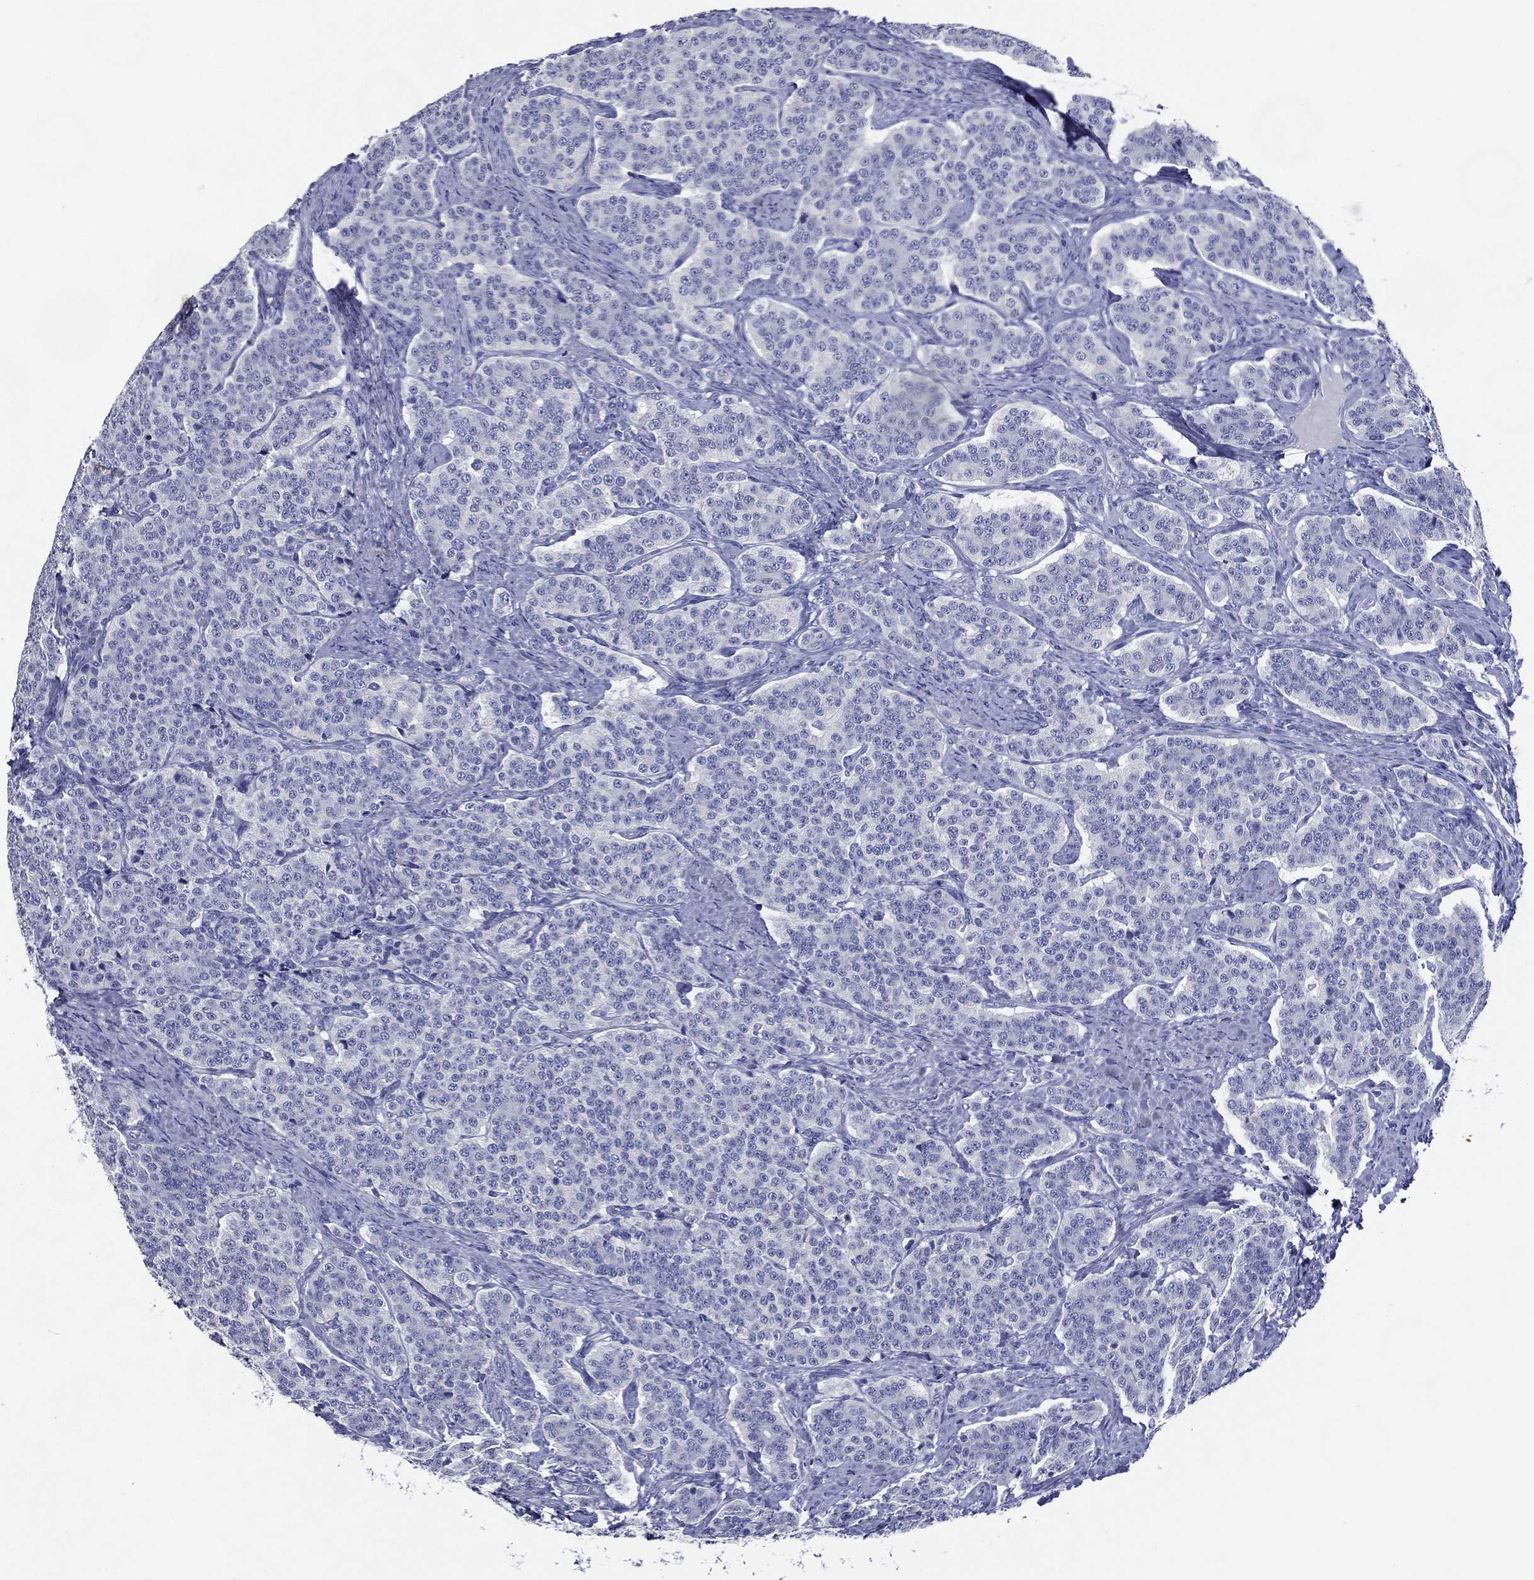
{"staining": {"intensity": "negative", "quantity": "none", "location": "none"}, "tissue": "carcinoid", "cell_type": "Tumor cells", "image_type": "cancer", "snomed": [{"axis": "morphology", "description": "Carcinoid, malignant, NOS"}, {"axis": "topography", "description": "Small intestine"}], "caption": "Tumor cells are negative for brown protein staining in carcinoid. (DAB immunohistochemistry (IHC) visualized using brightfield microscopy, high magnification).", "gene": "TFAP2A", "patient": {"sex": "female", "age": 58}}